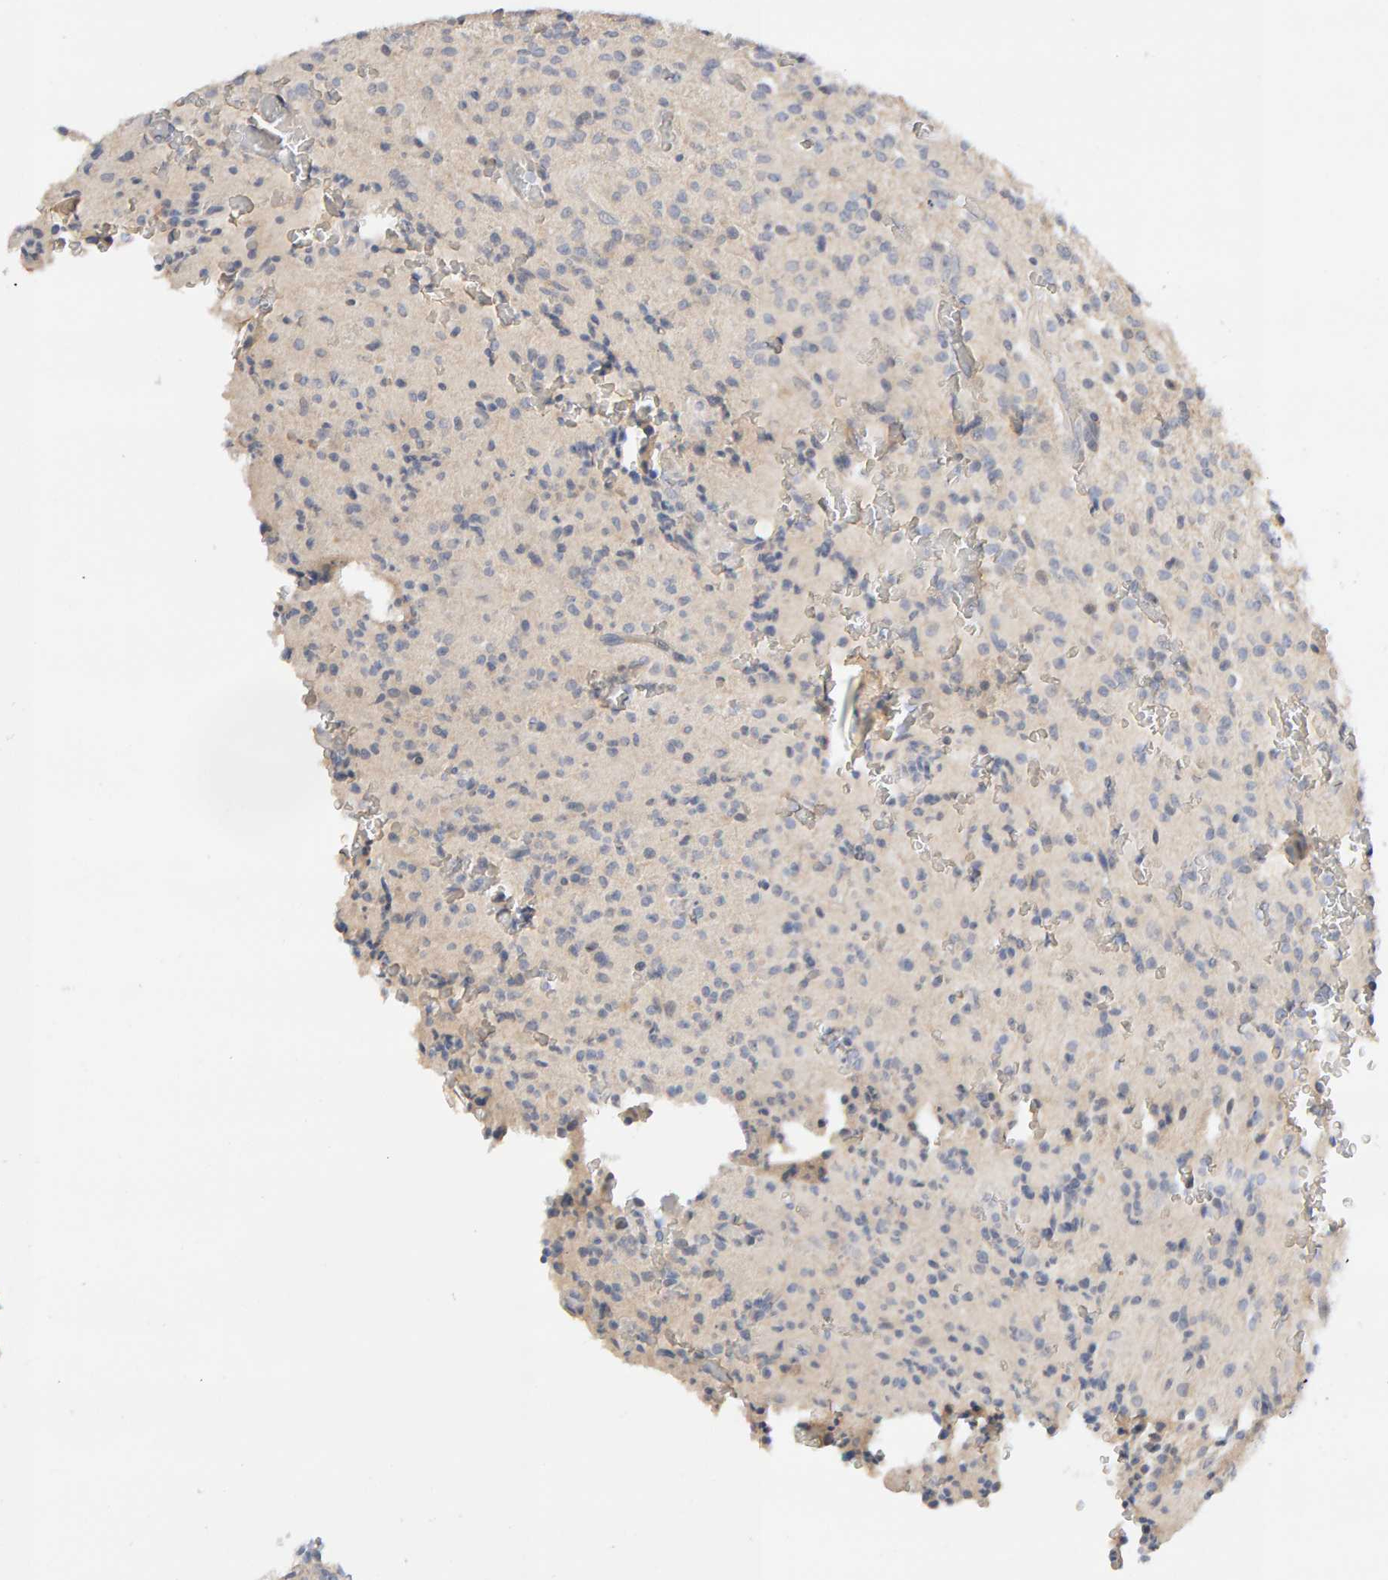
{"staining": {"intensity": "negative", "quantity": "none", "location": "none"}, "tissue": "glioma", "cell_type": "Tumor cells", "image_type": "cancer", "snomed": [{"axis": "morphology", "description": "Glioma, malignant, High grade"}, {"axis": "topography", "description": "Brain"}], "caption": "The IHC photomicrograph has no significant positivity in tumor cells of glioma tissue. Nuclei are stained in blue.", "gene": "GFUS", "patient": {"sex": "male", "age": 34}}